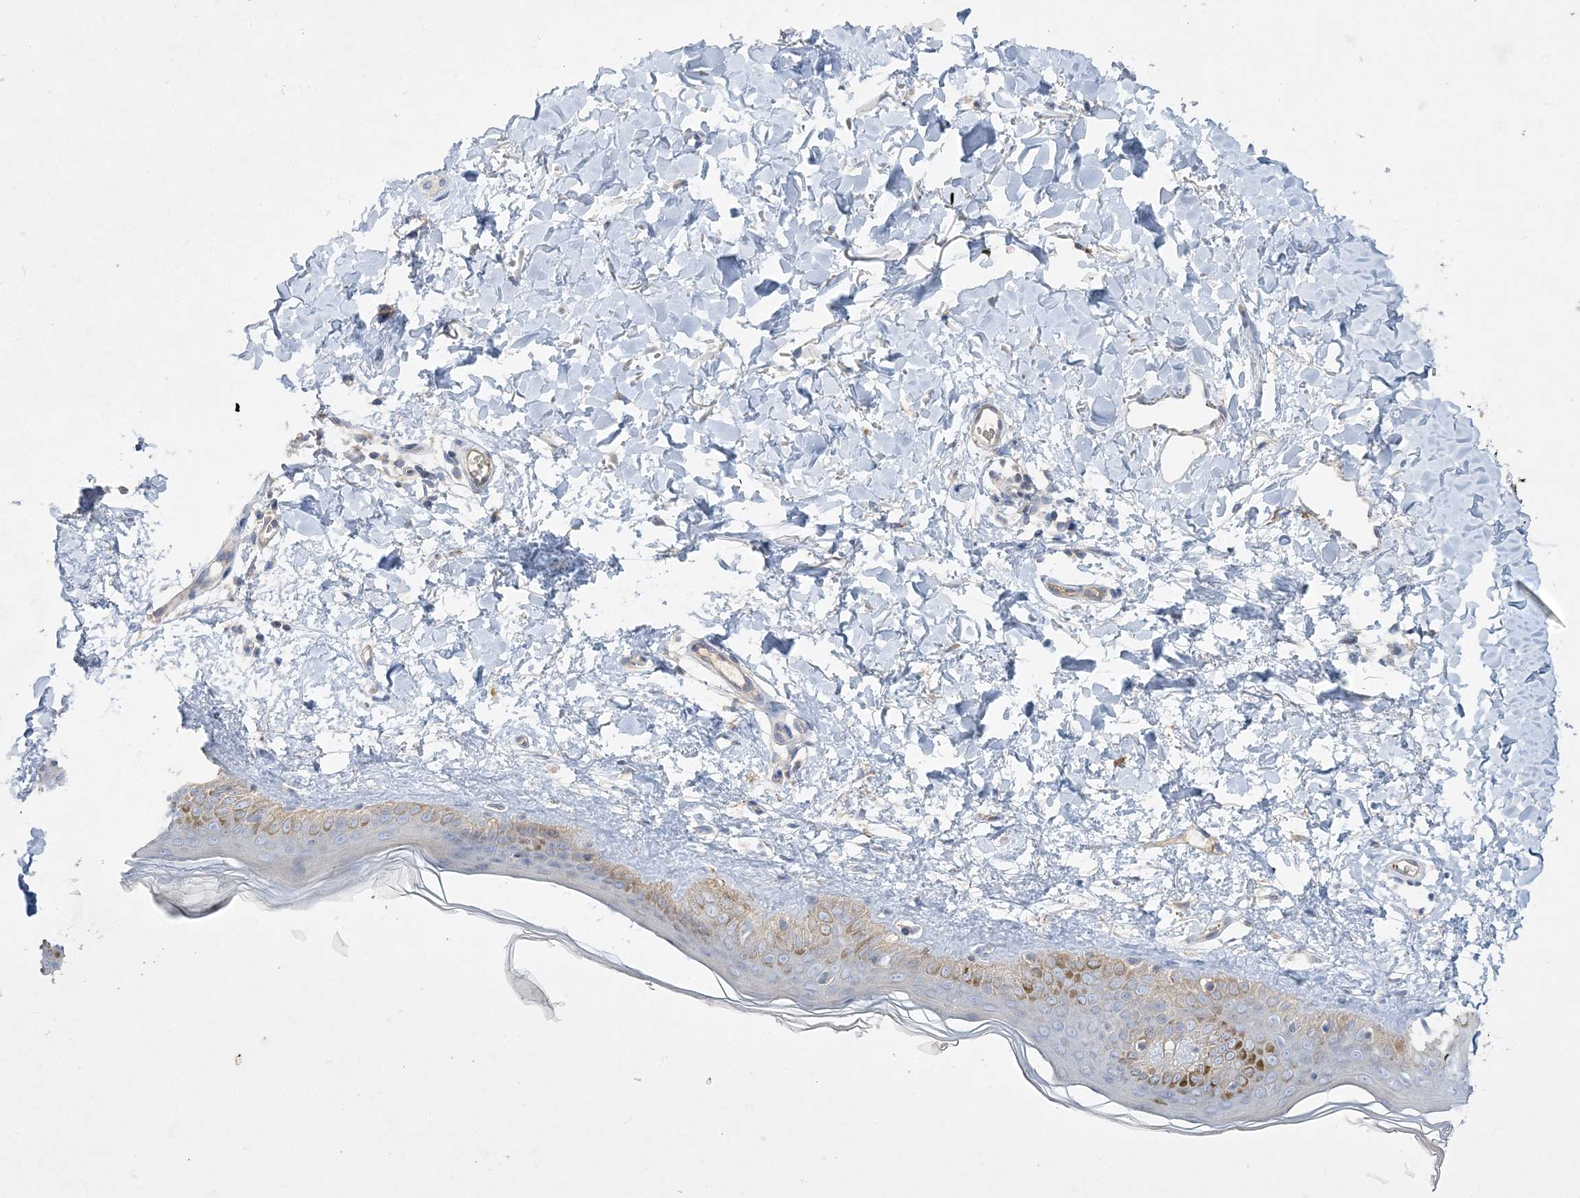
{"staining": {"intensity": "negative", "quantity": "none", "location": "none"}, "tissue": "skin", "cell_type": "Fibroblasts", "image_type": "normal", "snomed": [{"axis": "morphology", "description": "Normal tissue, NOS"}, {"axis": "topography", "description": "Skin"}], "caption": "A histopathology image of human skin is negative for staining in fibroblasts. (Brightfield microscopy of DAB IHC at high magnification).", "gene": "ADCK2", "patient": {"sex": "female", "age": 58}}